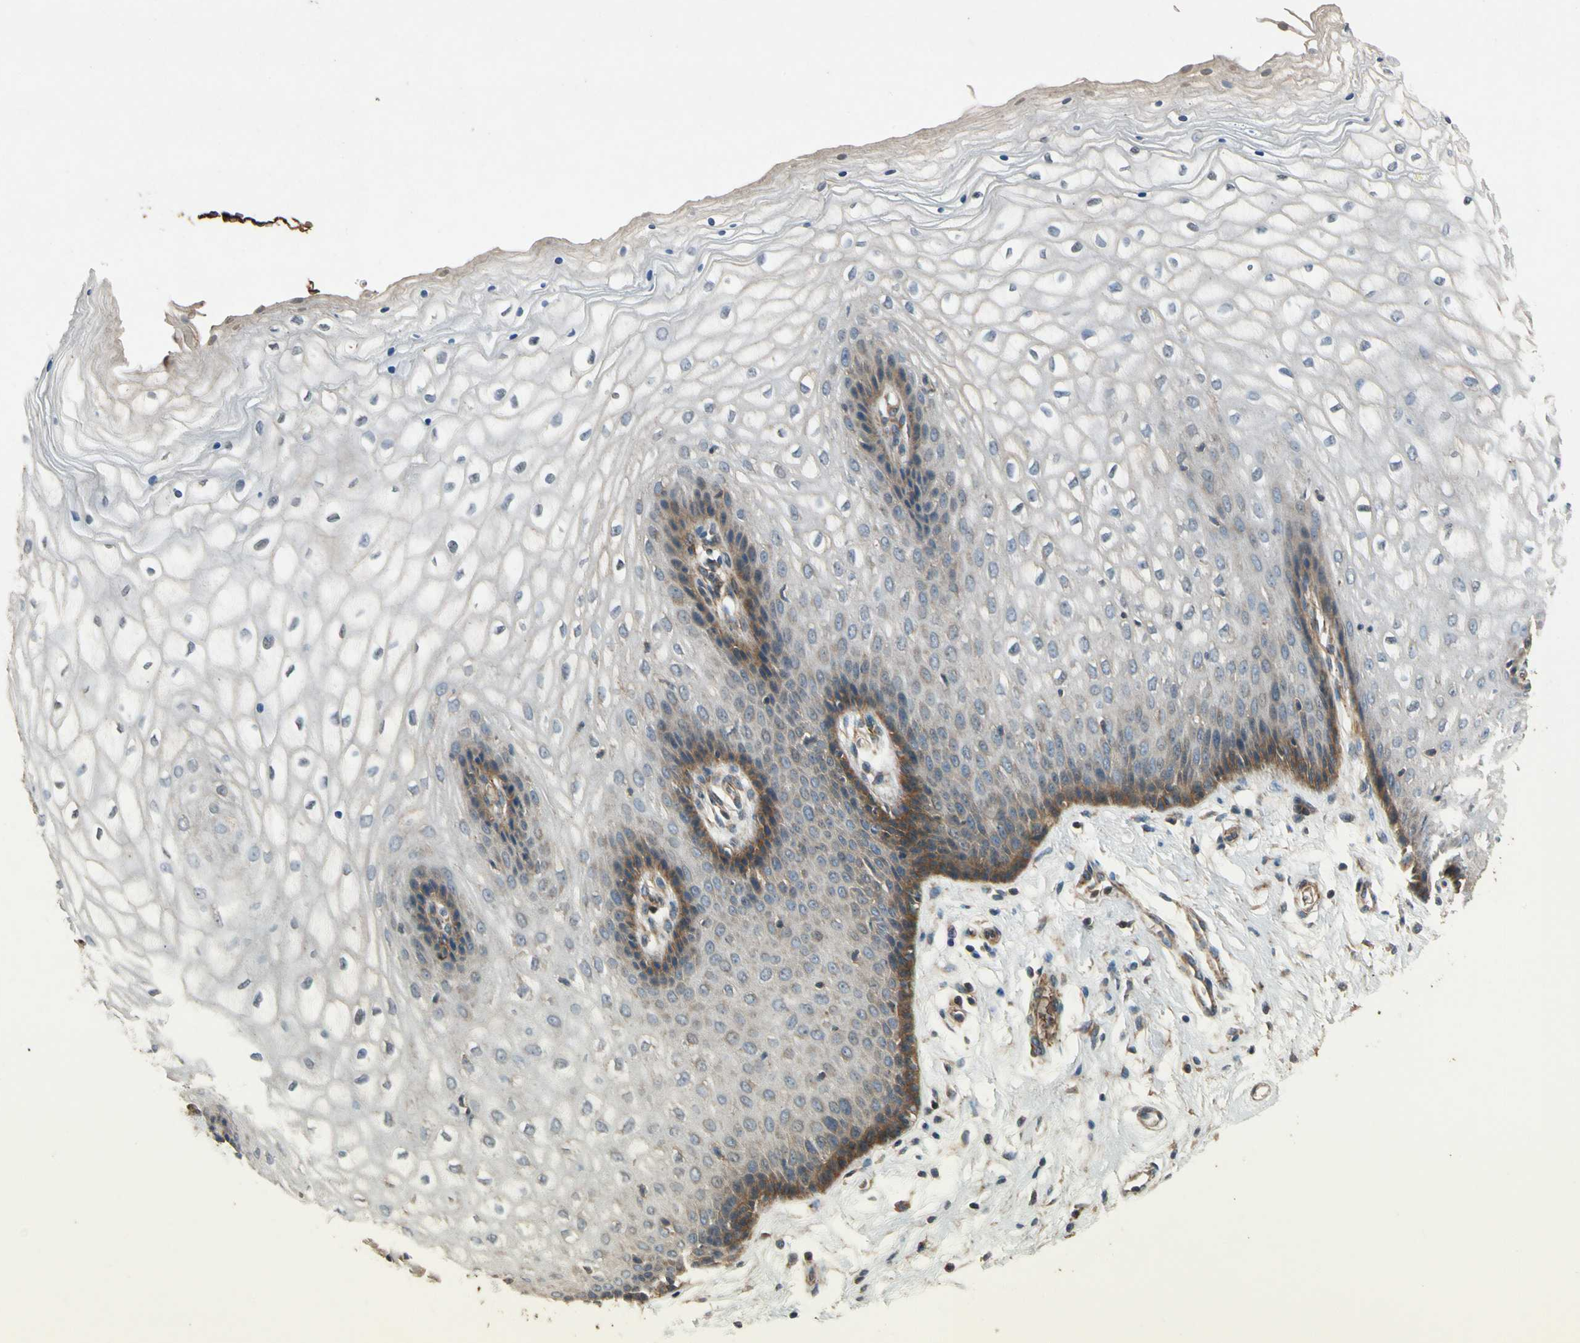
{"staining": {"intensity": "moderate", "quantity": "<25%", "location": "cytoplasmic/membranous"}, "tissue": "vagina", "cell_type": "Squamous epithelial cells", "image_type": "normal", "snomed": [{"axis": "morphology", "description": "Normal tissue, NOS"}, {"axis": "topography", "description": "Vagina"}], "caption": "Immunohistochemistry of benign vagina demonstrates low levels of moderate cytoplasmic/membranous expression in approximately <25% of squamous epithelial cells. The protein is shown in brown color, while the nuclei are stained blue.", "gene": "MST1R", "patient": {"sex": "female", "age": 34}}